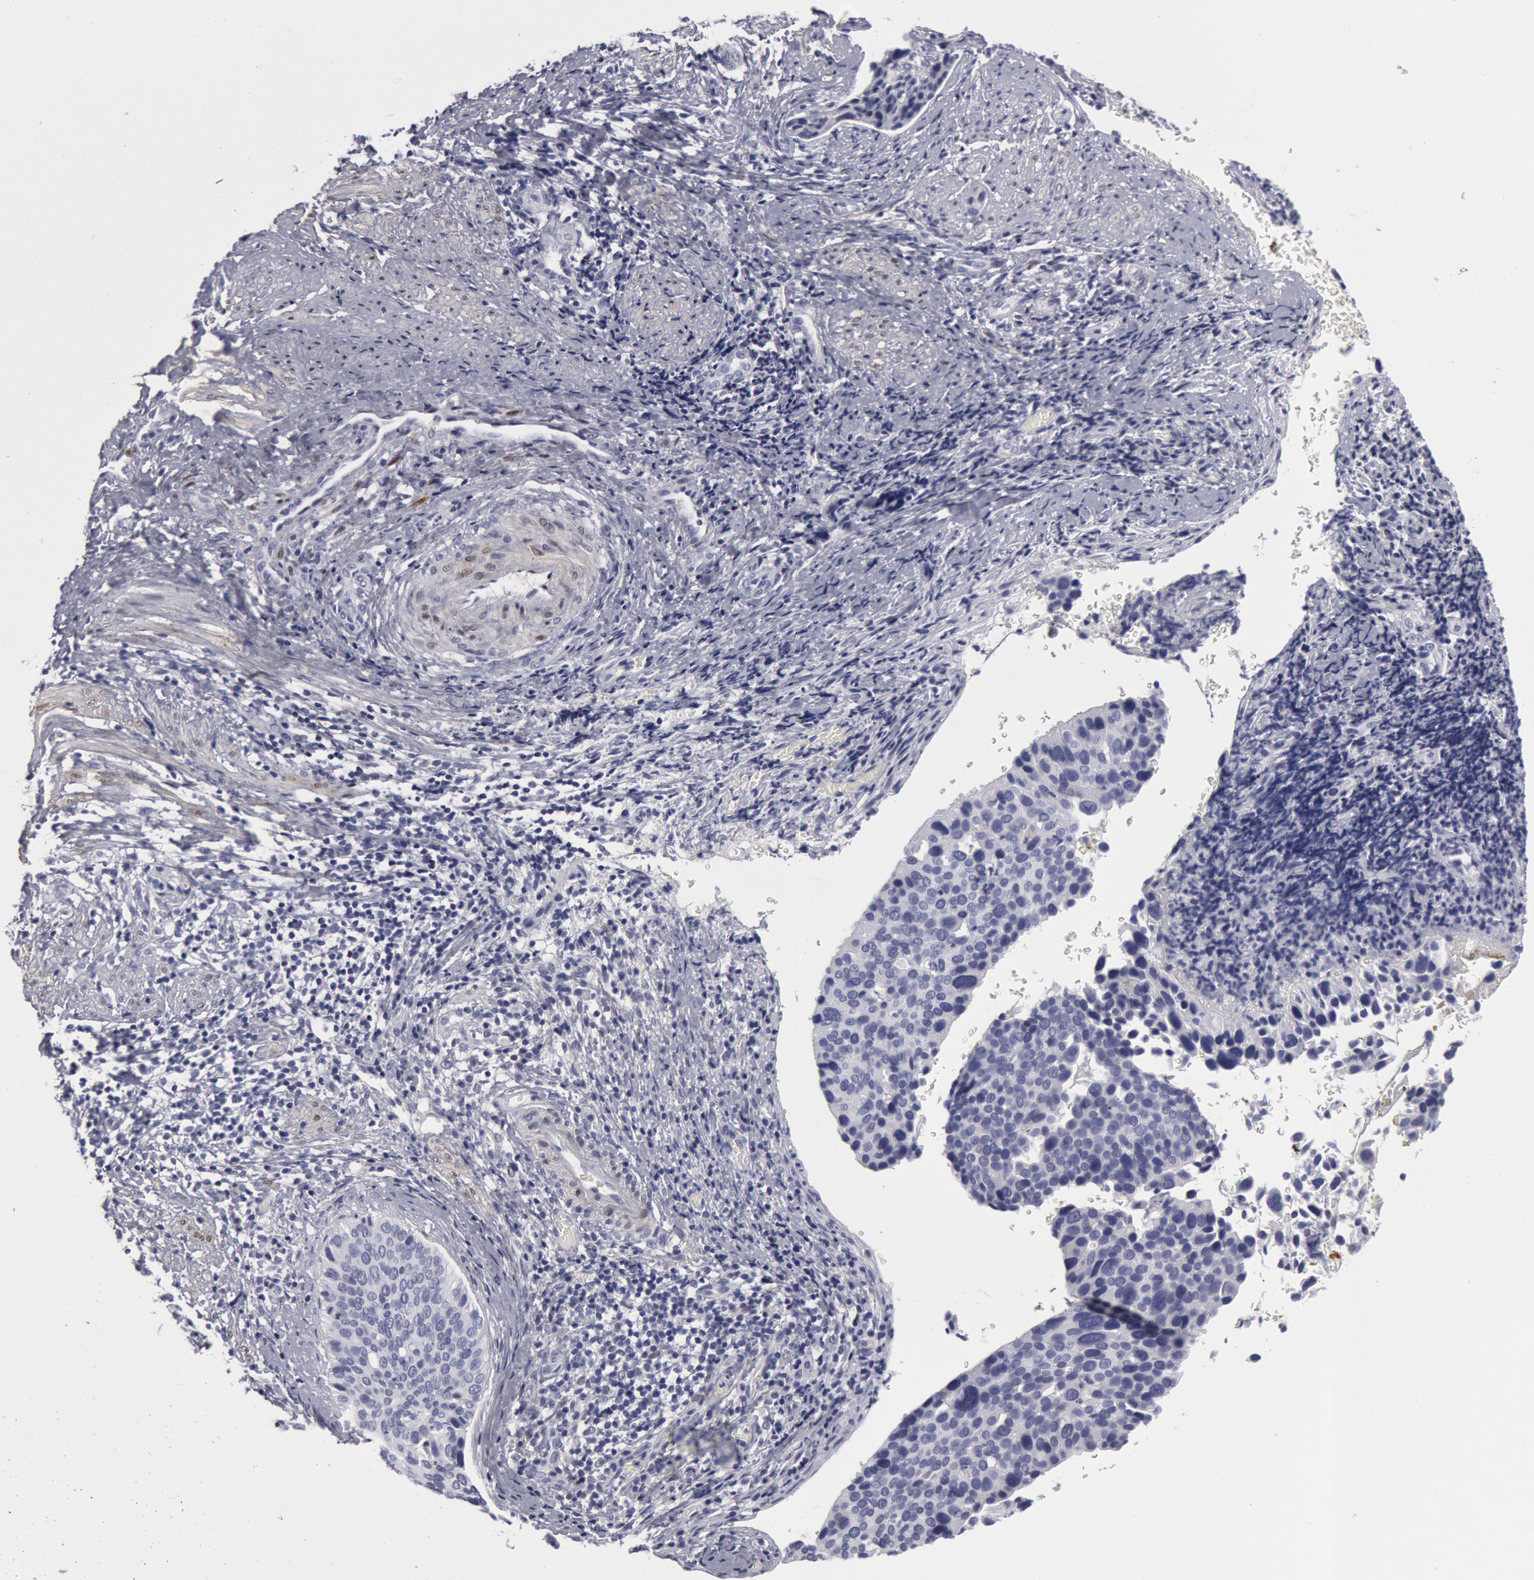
{"staining": {"intensity": "negative", "quantity": "none", "location": "none"}, "tissue": "cervical cancer", "cell_type": "Tumor cells", "image_type": "cancer", "snomed": [{"axis": "morphology", "description": "Squamous cell carcinoma, NOS"}, {"axis": "topography", "description": "Cervix"}], "caption": "DAB (3,3'-diaminobenzidine) immunohistochemical staining of human cervical squamous cell carcinoma reveals no significant staining in tumor cells.", "gene": "FHL1", "patient": {"sex": "female", "age": 31}}